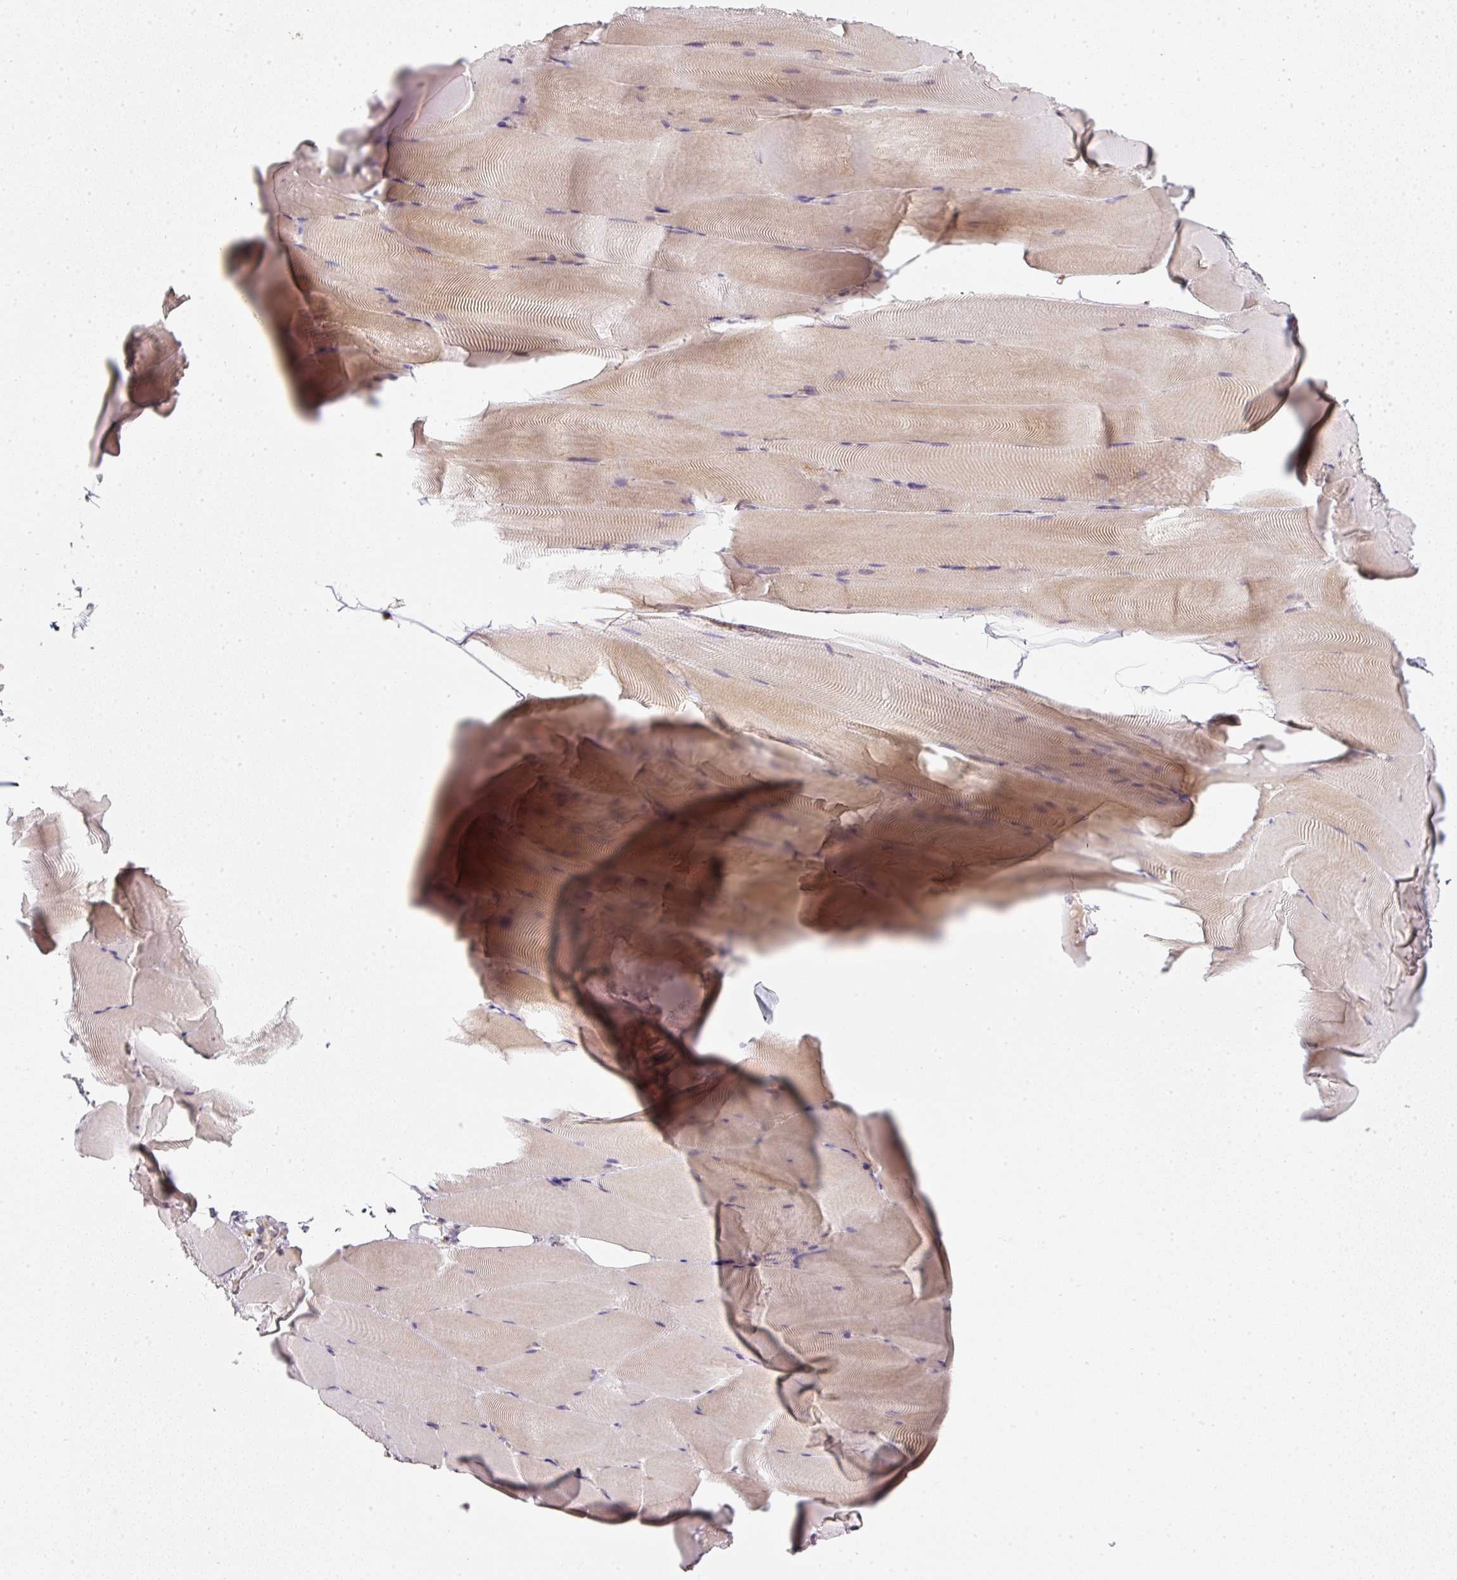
{"staining": {"intensity": "weak", "quantity": "<25%", "location": "cytoplasmic/membranous"}, "tissue": "skeletal muscle", "cell_type": "Myocytes", "image_type": "normal", "snomed": [{"axis": "morphology", "description": "Normal tissue, NOS"}, {"axis": "topography", "description": "Skeletal muscle"}], "caption": "A high-resolution photomicrograph shows immunohistochemistry staining of normal skeletal muscle, which shows no significant staining in myocytes. (DAB immunohistochemistry with hematoxylin counter stain).", "gene": "MORN4", "patient": {"sex": "female", "age": 64}}